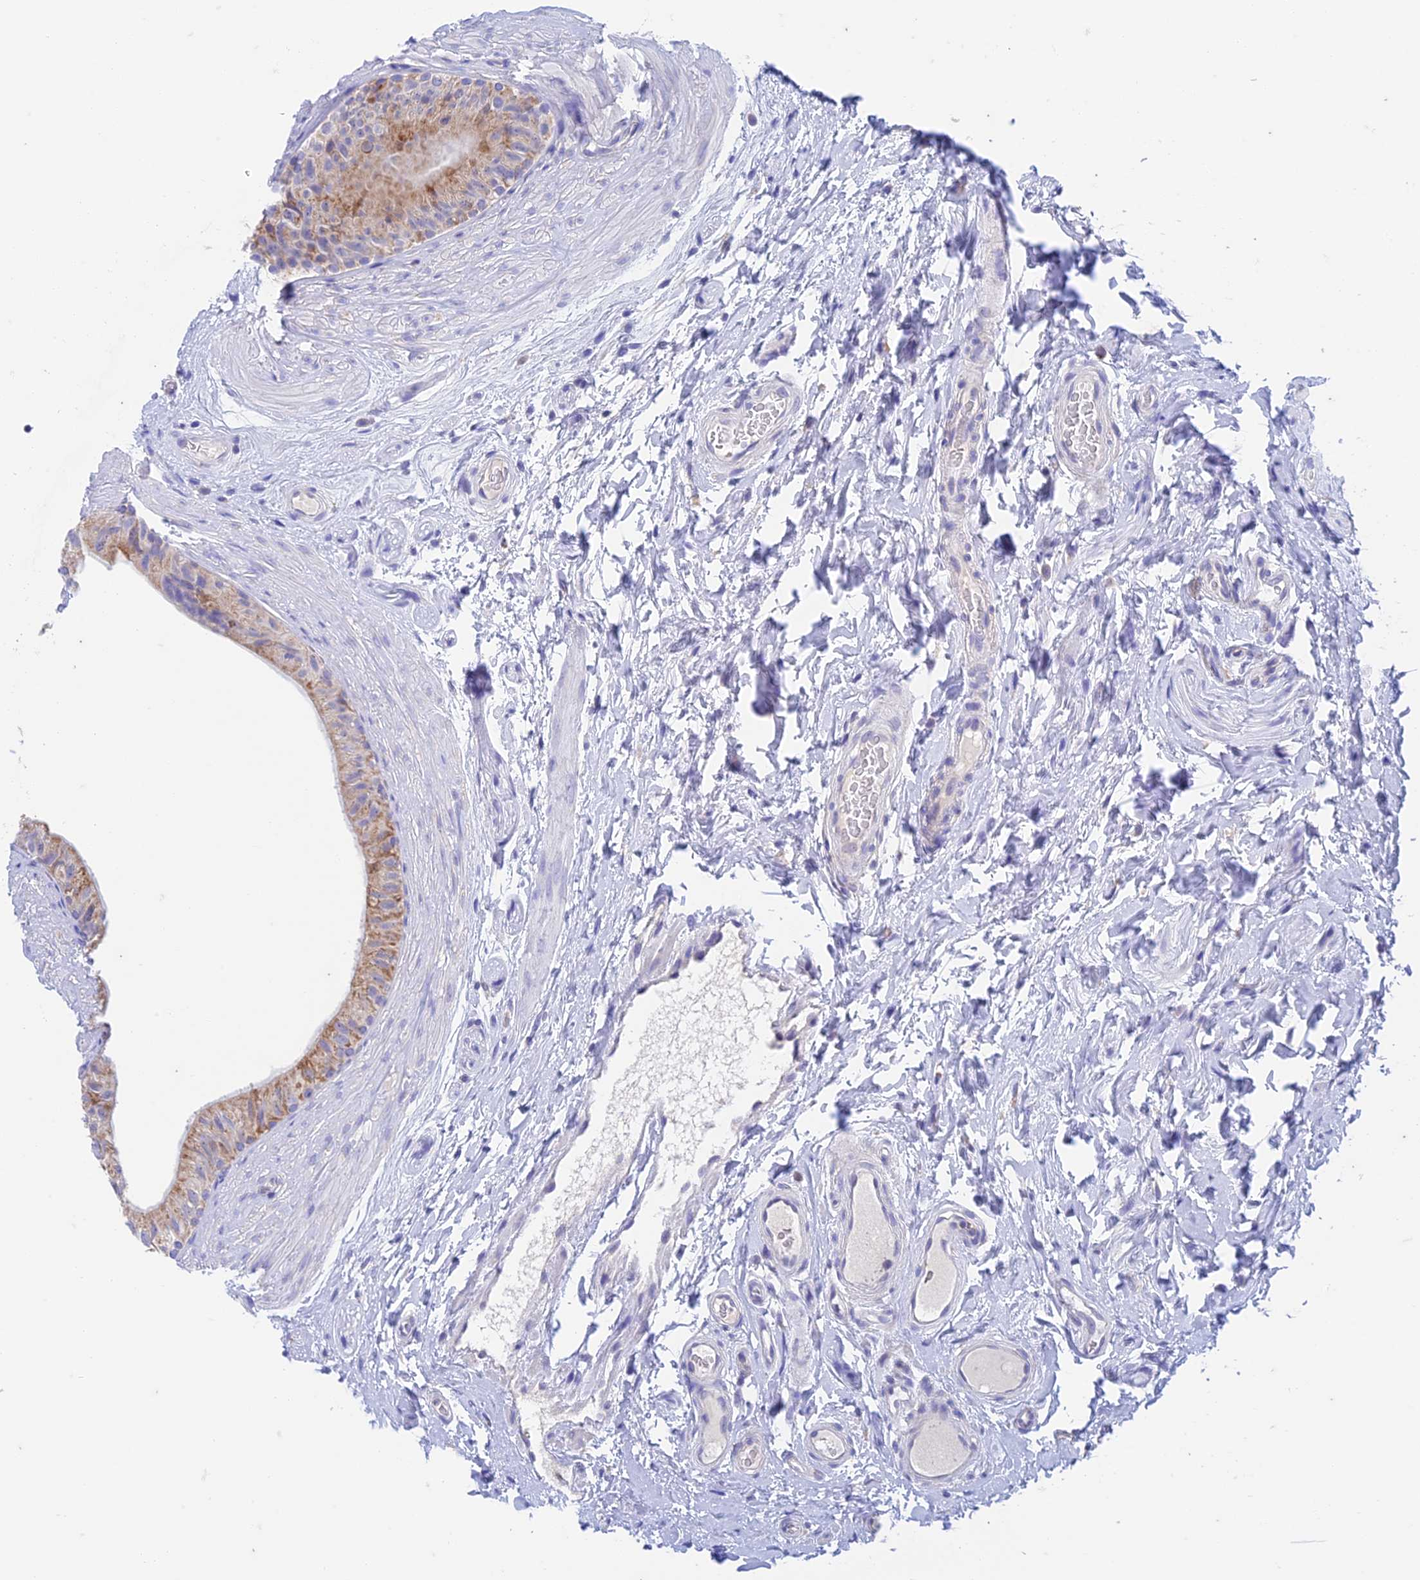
{"staining": {"intensity": "moderate", "quantity": "<25%", "location": "cytoplasmic/membranous"}, "tissue": "epididymis", "cell_type": "Glandular cells", "image_type": "normal", "snomed": [{"axis": "morphology", "description": "Normal tissue, NOS"}, {"axis": "topography", "description": "Epididymis"}], "caption": "Epididymis was stained to show a protein in brown. There is low levels of moderate cytoplasmic/membranous positivity in approximately <25% of glandular cells. (DAB (3,3'-diaminobenzidine) IHC, brown staining for protein, blue staining for nuclei).", "gene": "ZNF181", "patient": {"sex": "male", "age": 45}}